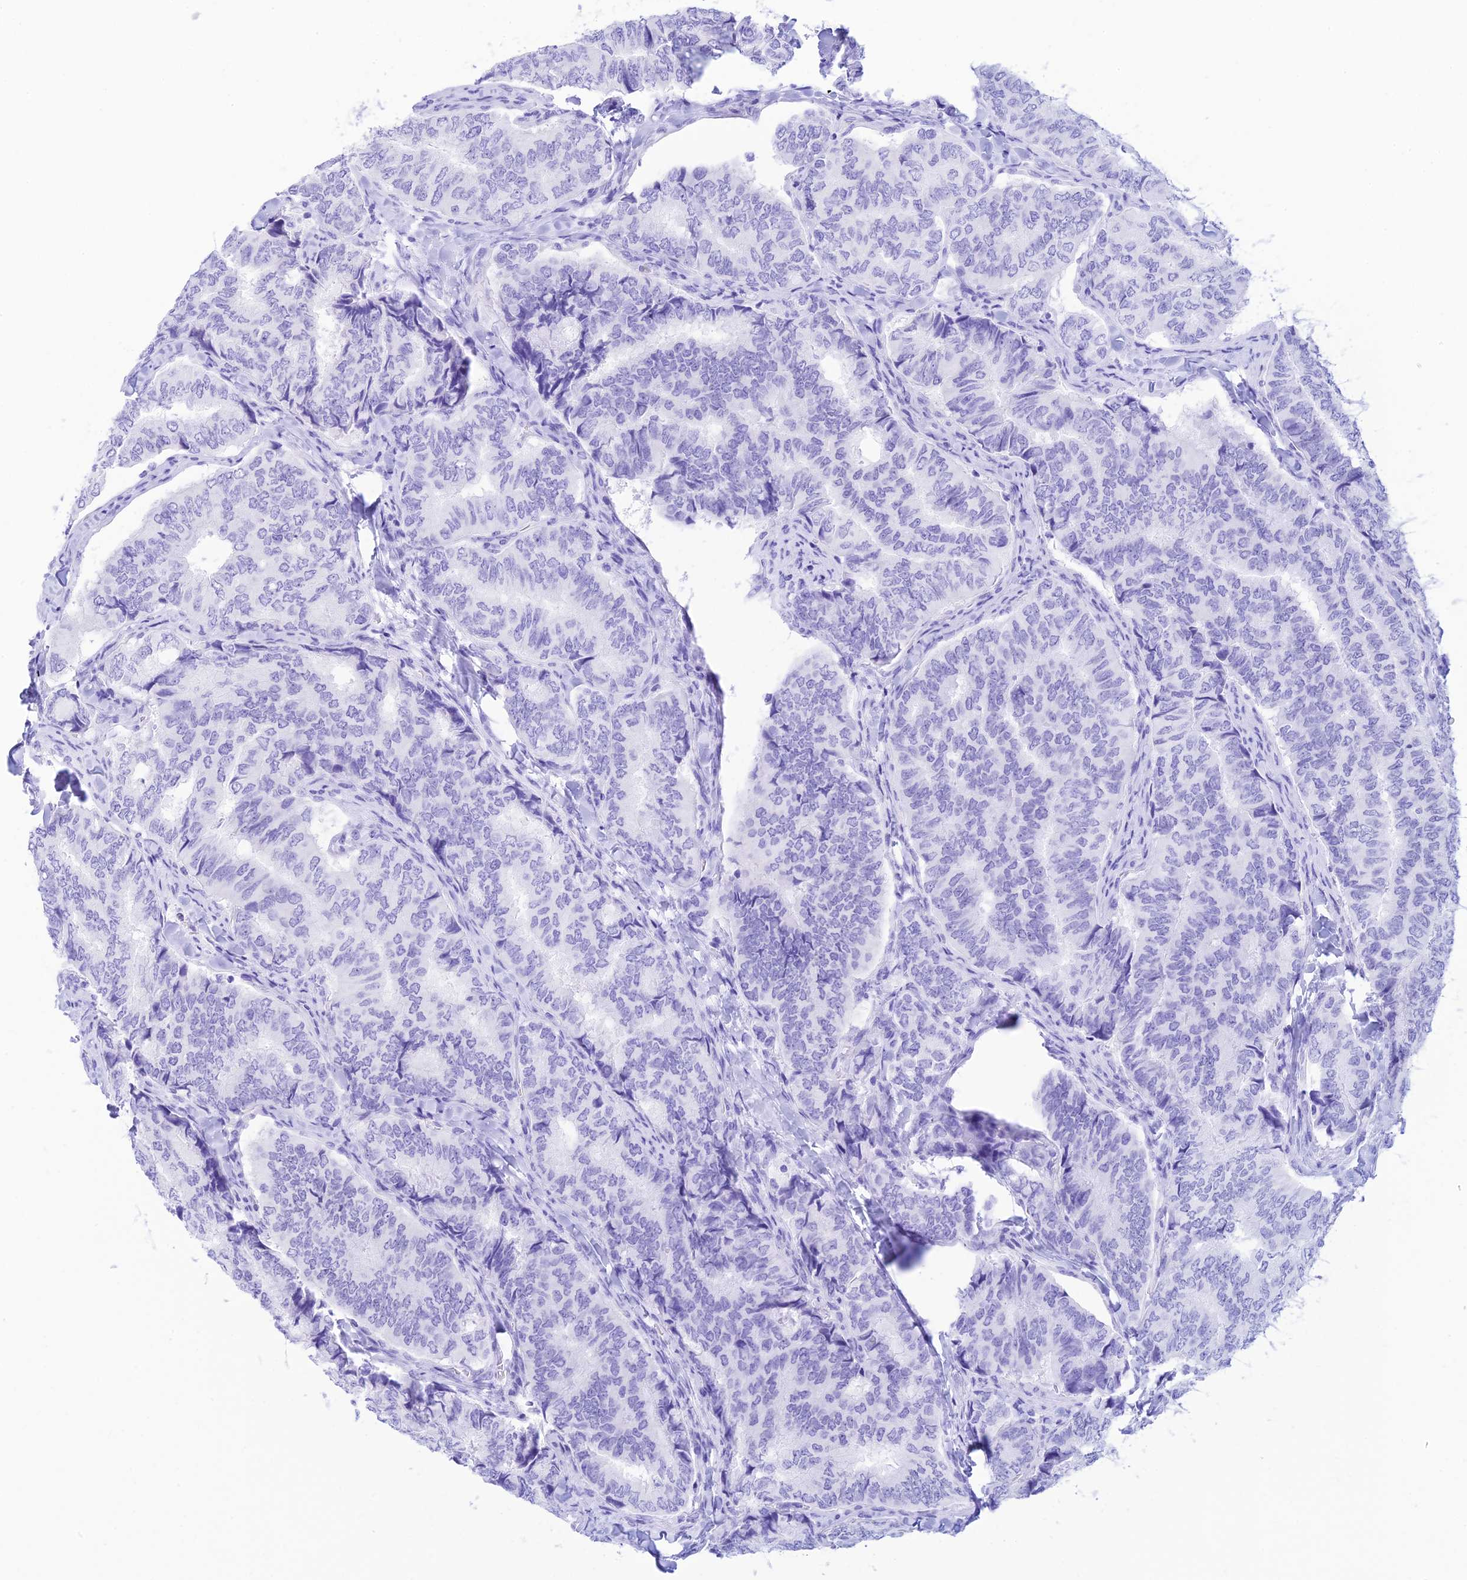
{"staining": {"intensity": "negative", "quantity": "none", "location": "none"}, "tissue": "thyroid cancer", "cell_type": "Tumor cells", "image_type": "cancer", "snomed": [{"axis": "morphology", "description": "Papillary adenocarcinoma, NOS"}, {"axis": "topography", "description": "Thyroid gland"}], "caption": "Tumor cells show no significant staining in thyroid papillary adenocarcinoma. Nuclei are stained in blue.", "gene": "ST8SIA5", "patient": {"sex": "female", "age": 35}}